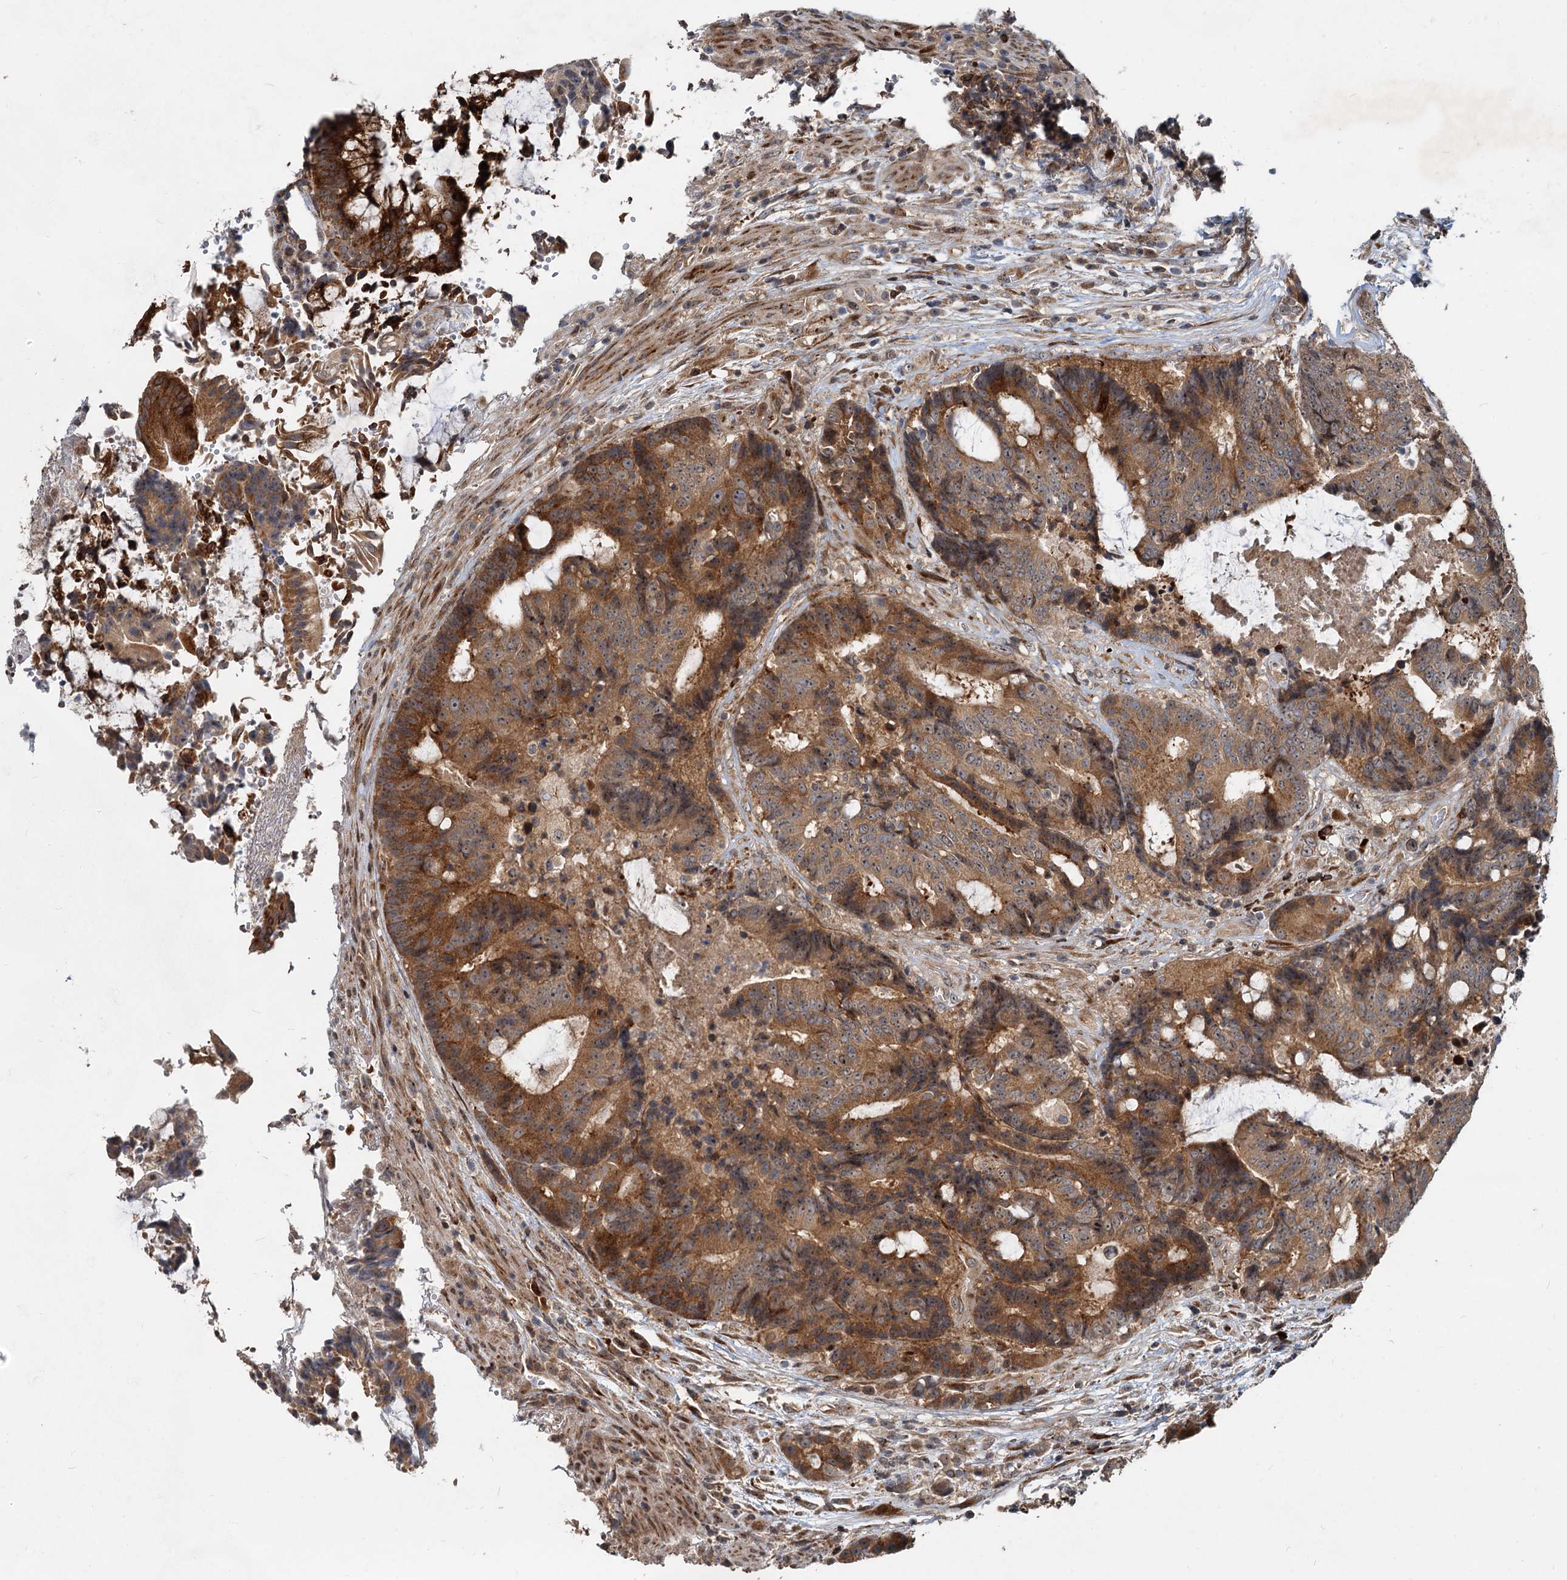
{"staining": {"intensity": "moderate", "quantity": ">75%", "location": "cytoplasmic/membranous"}, "tissue": "colorectal cancer", "cell_type": "Tumor cells", "image_type": "cancer", "snomed": [{"axis": "morphology", "description": "Adenocarcinoma, NOS"}, {"axis": "topography", "description": "Rectum"}], "caption": "Tumor cells show moderate cytoplasmic/membranous staining in approximately >75% of cells in adenocarcinoma (colorectal).", "gene": "CEP68", "patient": {"sex": "male", "age": 69}}